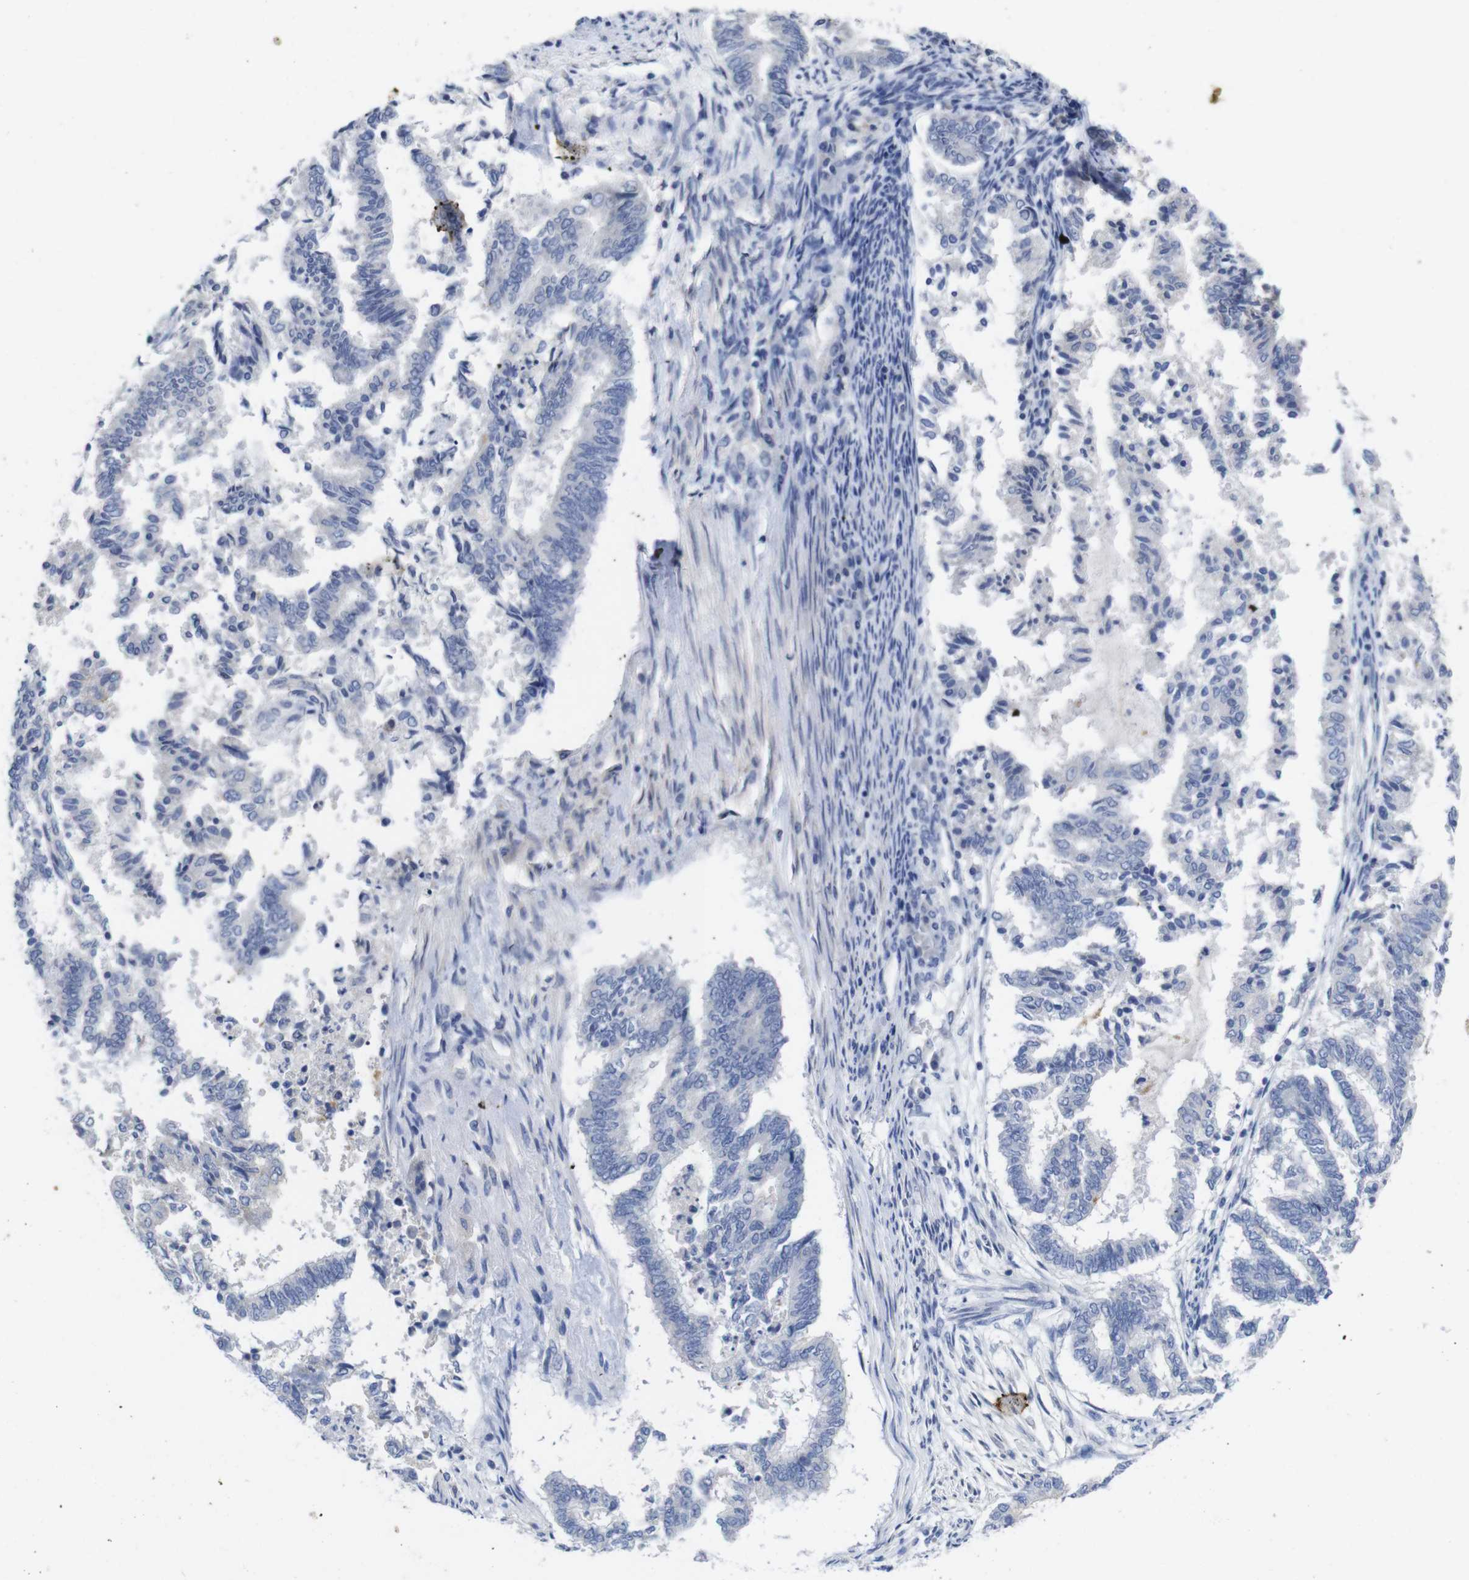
{"staining": {"intensity": "negative", "quantity": "none", "location": "none"}, "tissue": "endometrial cancer", "cell_type": "Tumor cells", "image_type": "cancer", "snomed": [{"axis": "morphology", "description": "Necrosis, NOS"}, {"axis": "morphology", "description": "Adenocarcinoma, NOS"}, {"axis": "topography", "description": "Endometrium"}], "caption": "High power microscopy histopathology image of an IHC image of endometrial adenocarcinoma, revealing no significant staining in tumor cells. (DAB immunohistochemistry (IHC) visualized using brightfield microscopy, high magnification).", "gene": "TNNI3", "patient": {"sex": "female", "age": 79}}